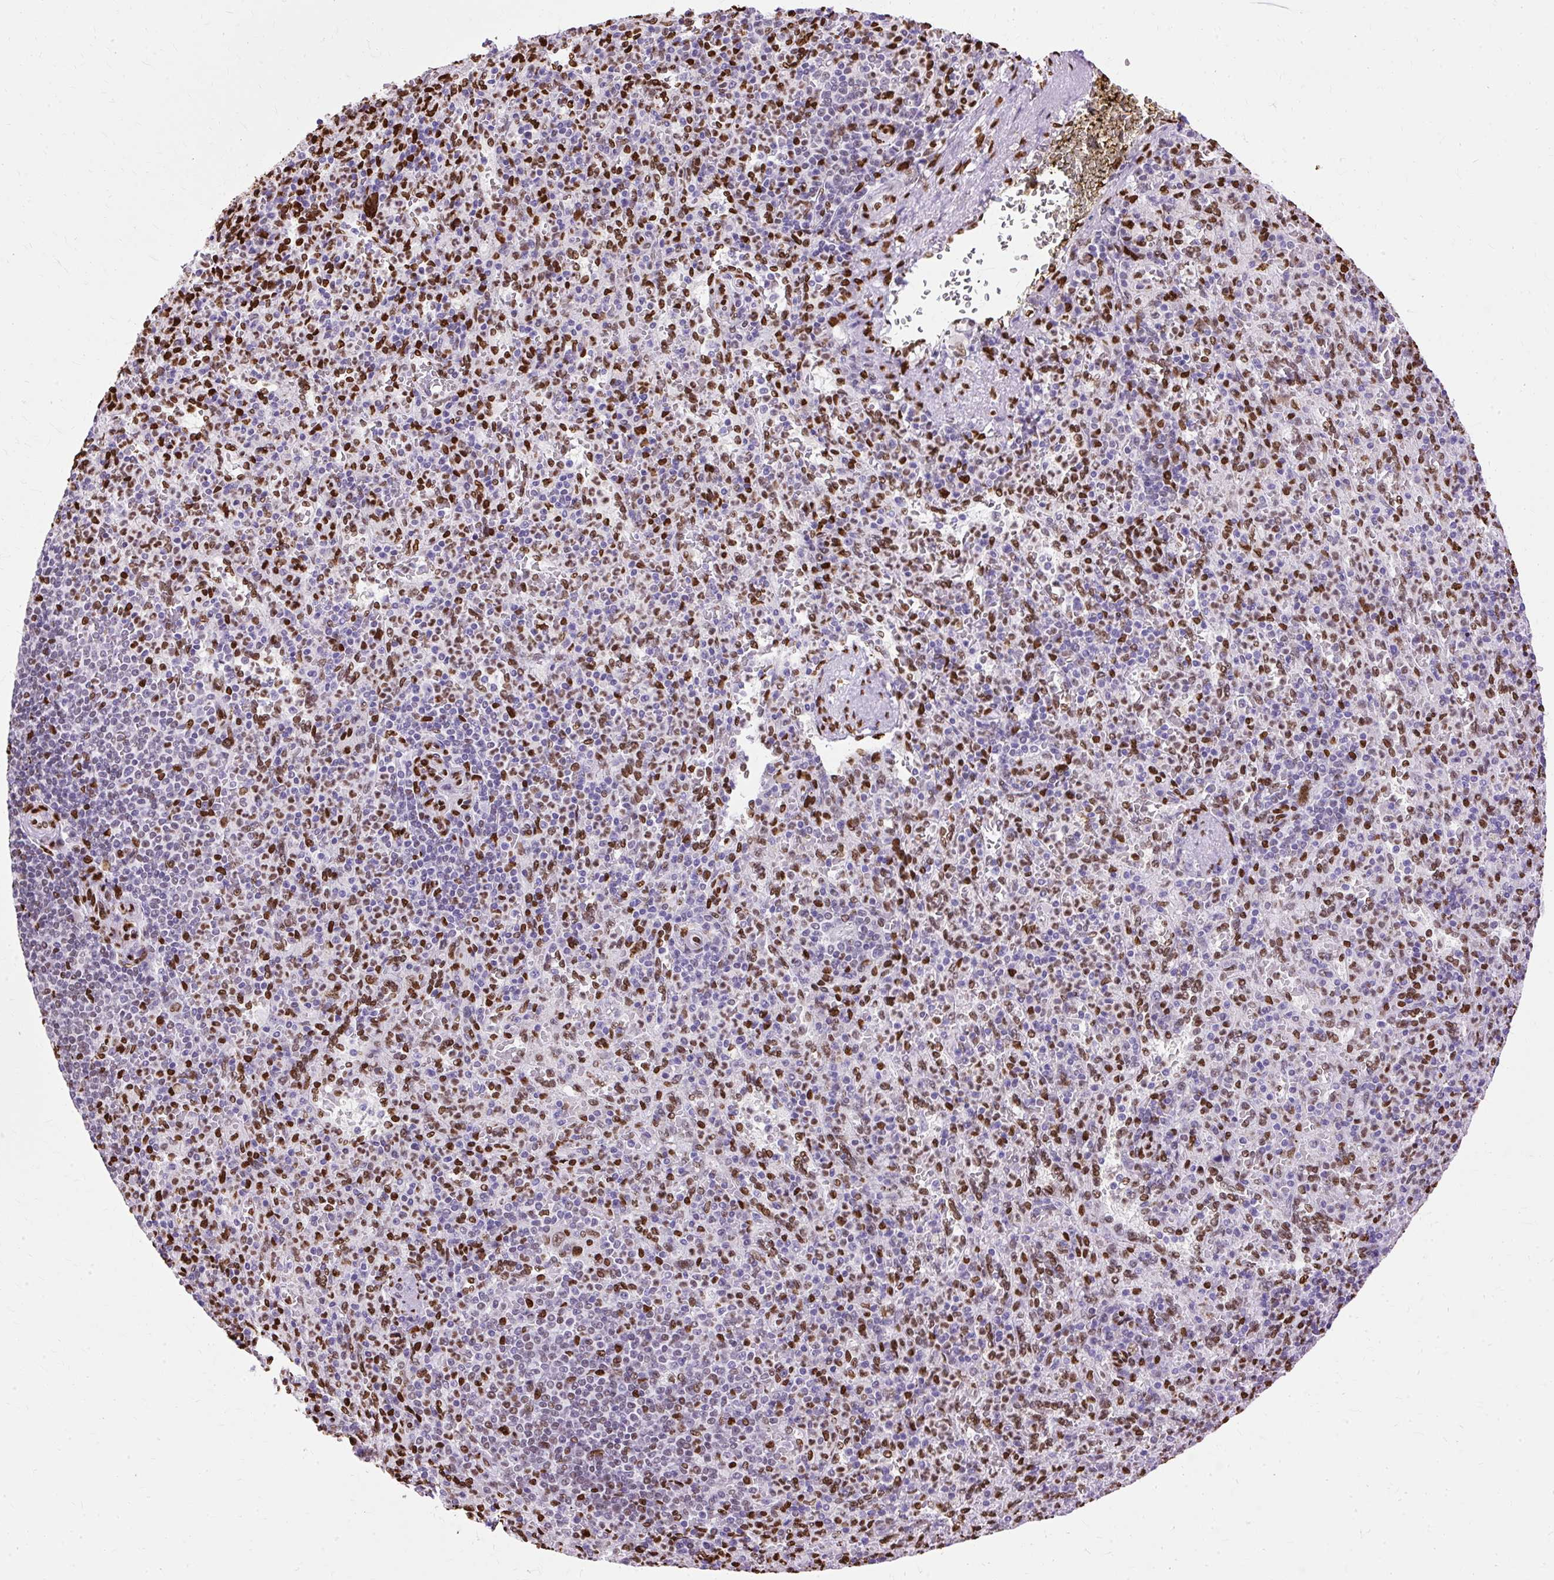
{"staining": {"intensity": "moderate", "quantity": "25%-75%", "location": "nuclear"}, "tissue": "spleen", "cell_type": "Cells in red pulp", "image_type": "normal", "snomed": [{"axis": "morphology", "description": "Normal tissue, NOS"}, {"axis": "topography", "description": "Spleen"}], "caption": "The histopathology image reveals staining of unremarkable spleen, revealing moderate nuclear protein staining (brown color) within cells in red pulp. (DAB (3,3'-diaminobenzidine) IHC with brightfield microscopy, high magnification).", "gene": "TMEM184C", "patient": {"sex": "female", "age": 74}}